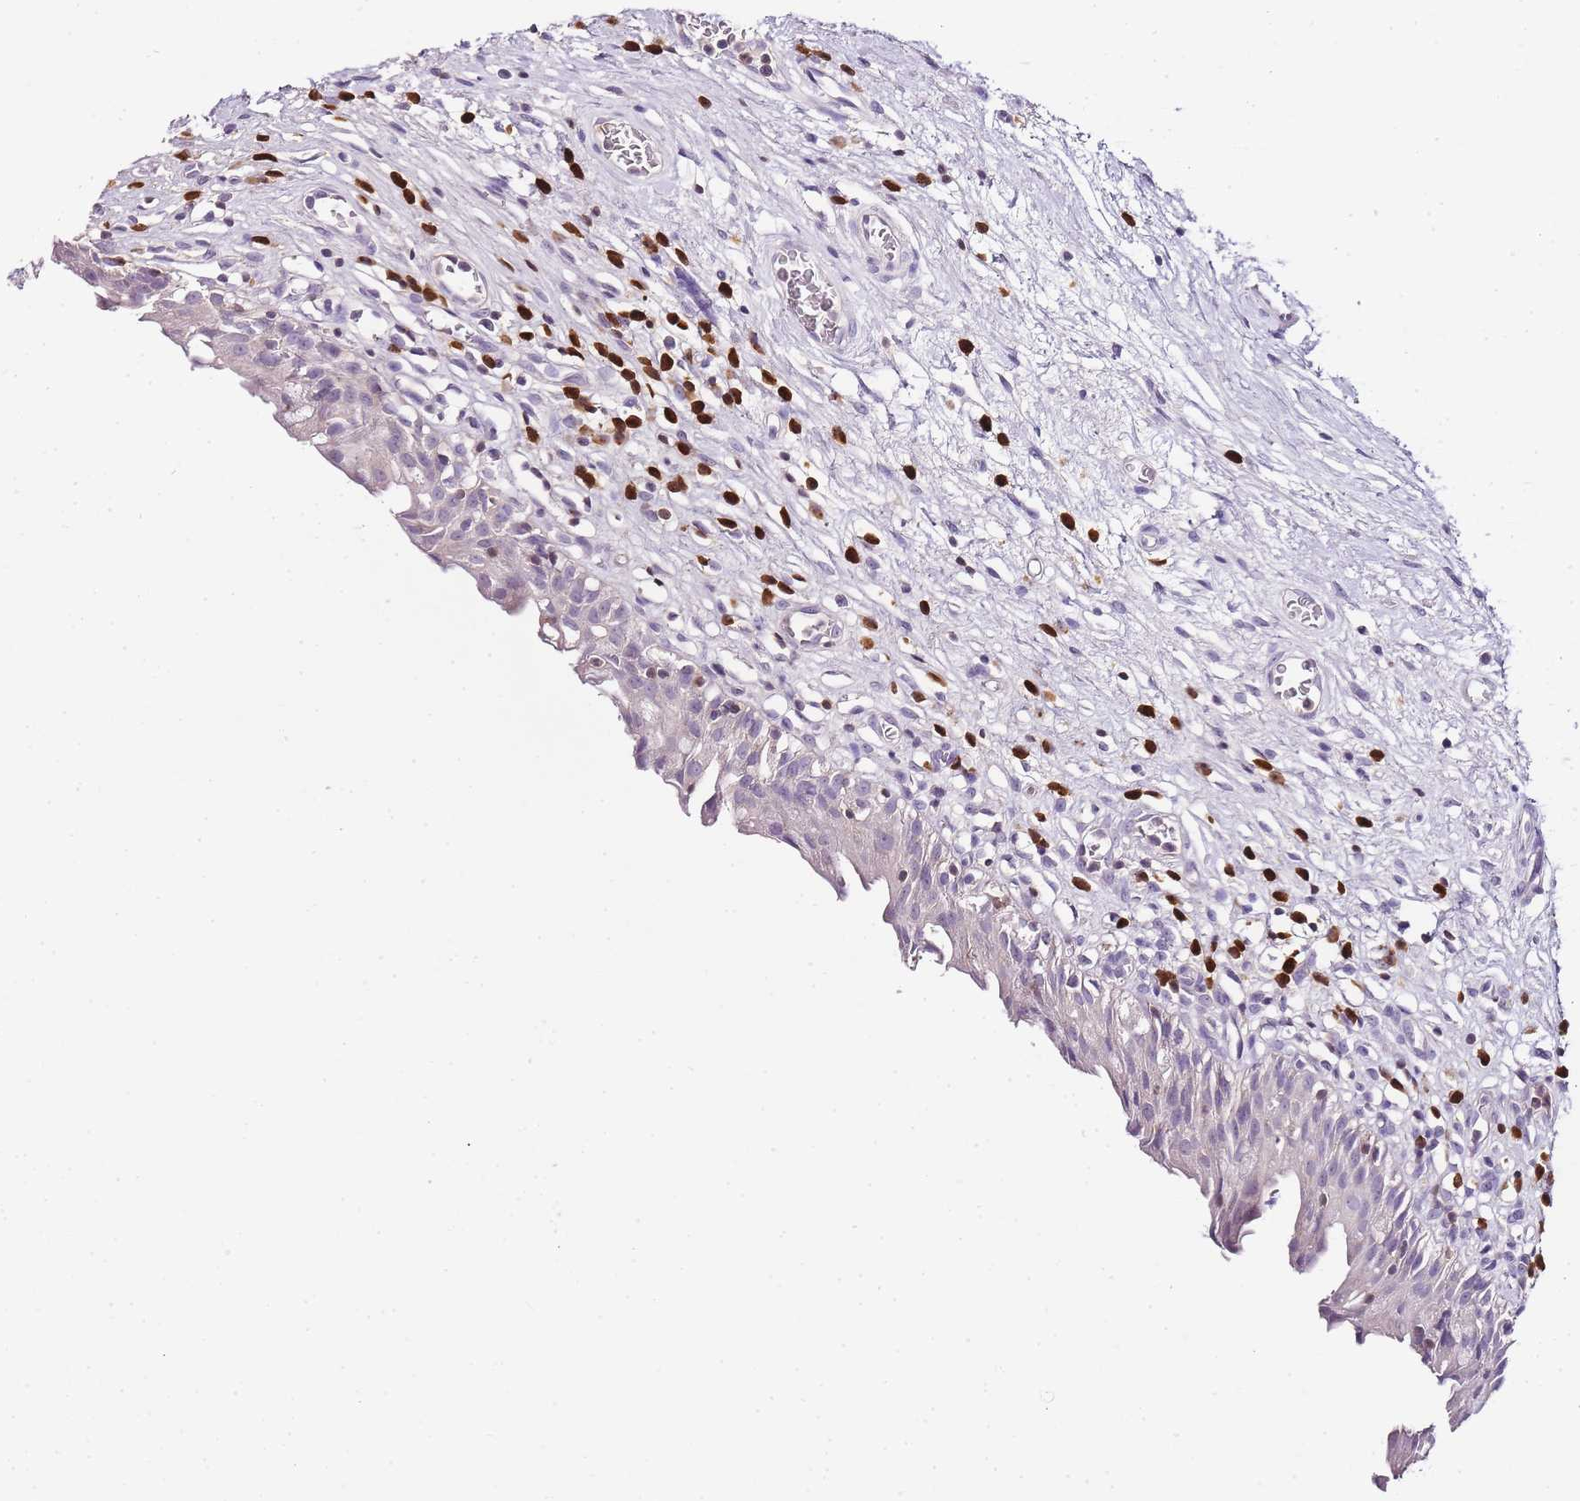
{"staining": {"intensity": "negative", "quantity": "none", "location": "none"}, "tissue": "urinary bladder", "cell_type": "Urothelial cells", "image_type": "normal", "snomed": [{"axis": "morphology", "description": "Normal tissue, NOS"}, {"axis": "morphology", "description": "Inflammation, NOS"}, {"axis": "topography", "description": "Urinary bladder"}], "caption": "Human urinary bladder stained for a protein using immunohistochemistry displays no staining in urothelial cells.", "gene": "ZBP1", "patient": {"sex": "male", "age": 63}}